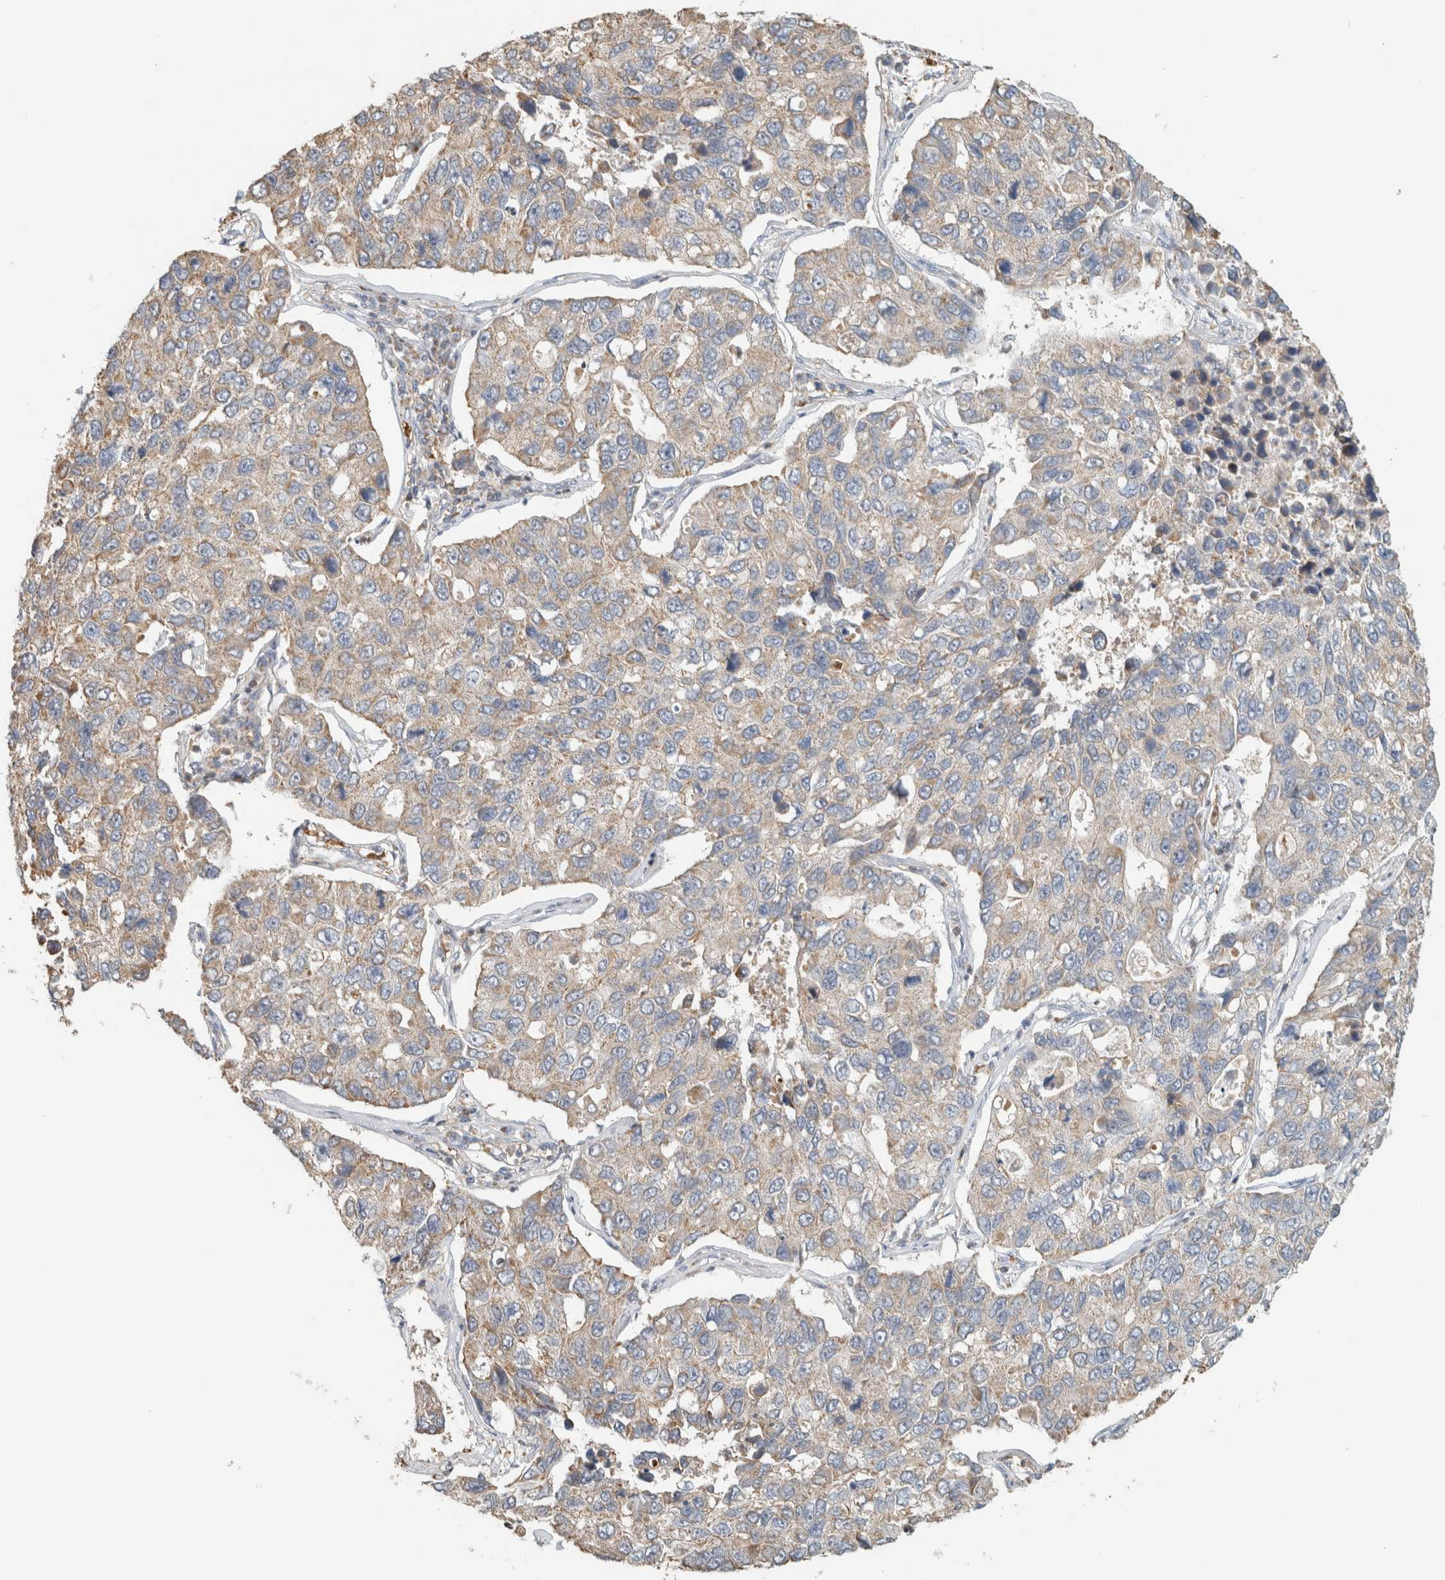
{"staining": {"intensity": "weak", "quantity": "<25%", "location": "cytoplasmic/membranous"}, "tissue": "lung cancer", "cell_type": "Tumor cells", "image_type": "cancer", "snomed": [{"axis": "morphology", "description": "Adenocarcinoma, NOS"}, {"axis": "topography", "description": "Lung"}], "caption": "Tumor cells show no significant protein positivity in lung adenocarcinoma.", "gene": "CAPG", "patient": {"sex": "male", "age": 64}}